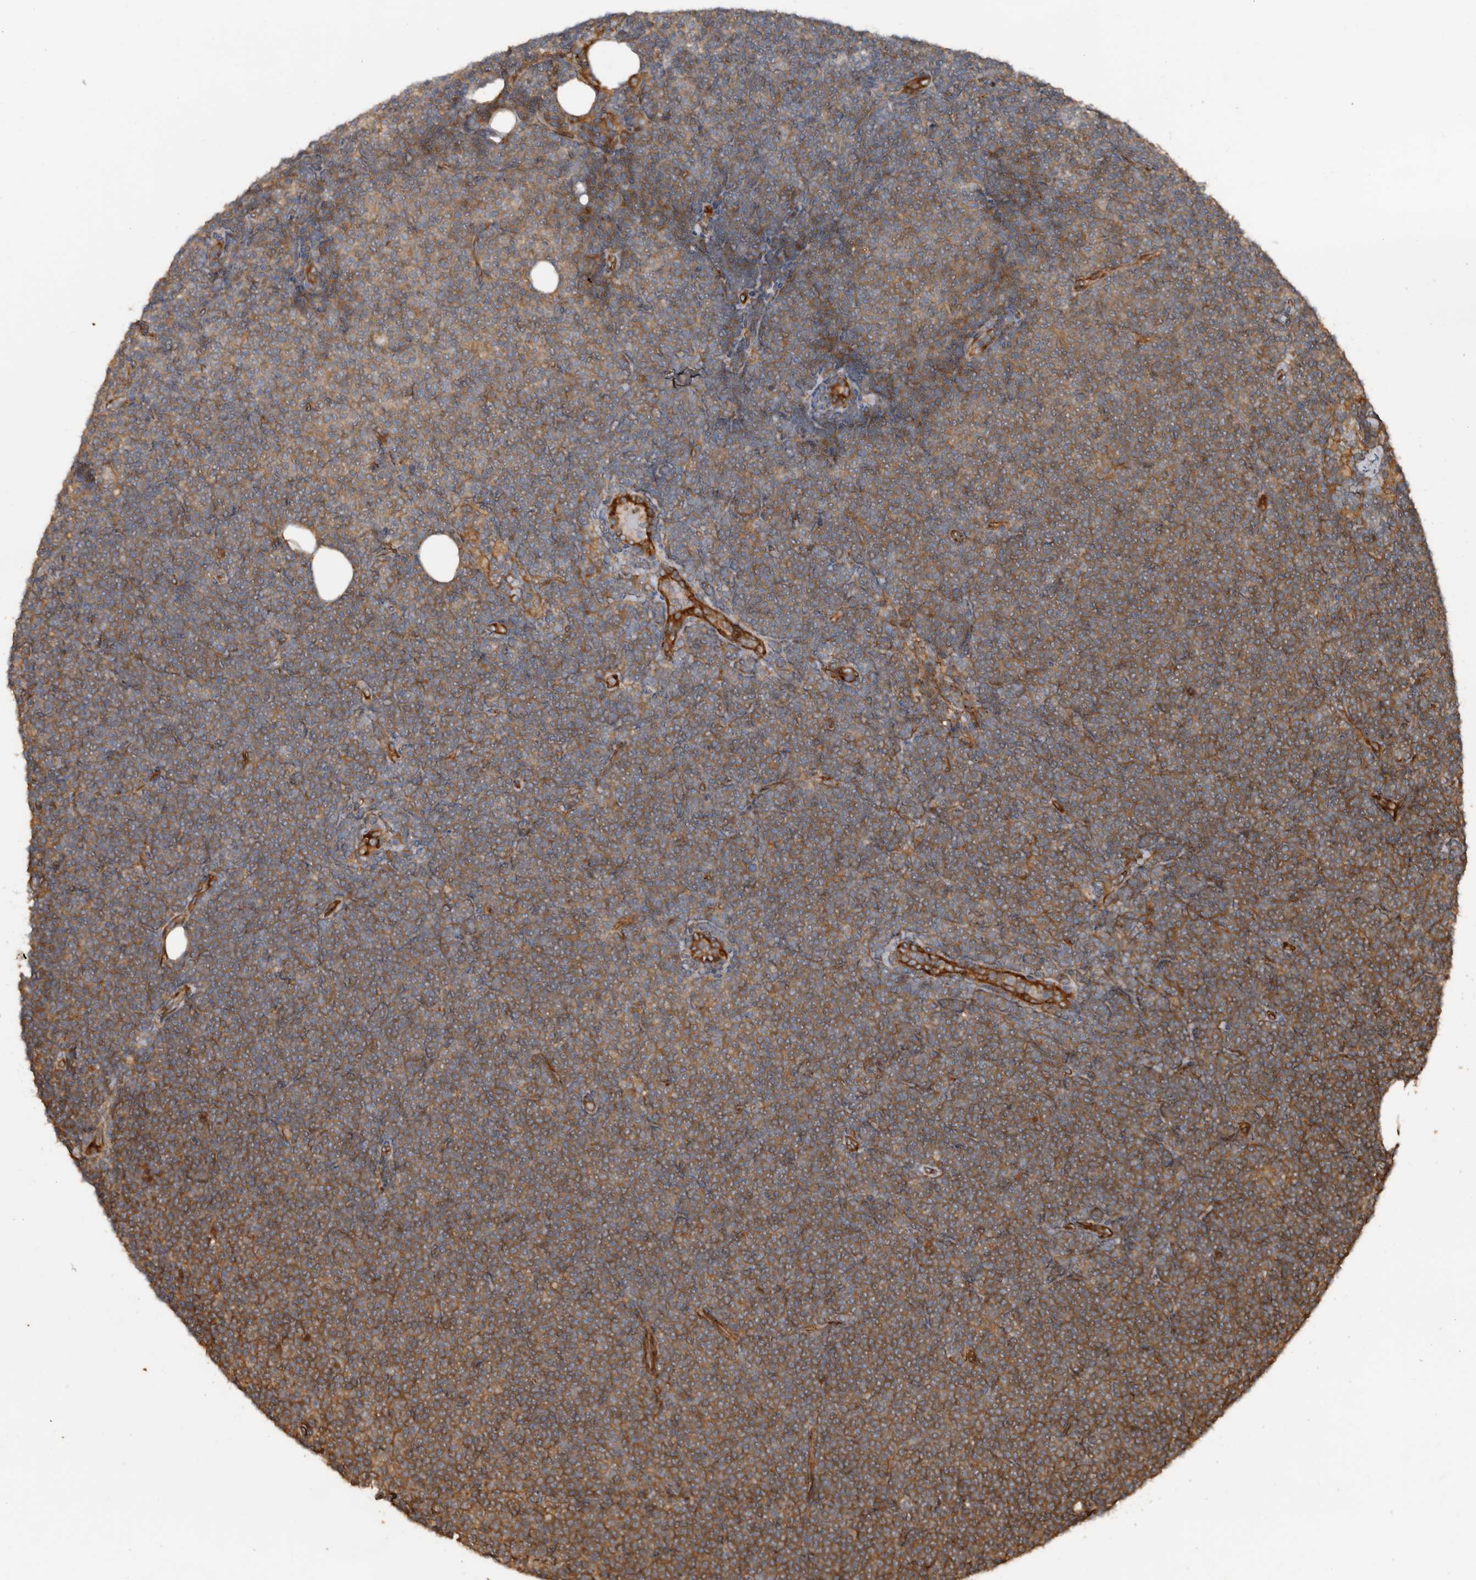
{"staining": {"intensity": "moderate", "quantity": ">75%", "location": "cytoplasmic/membranous"}, "tissue": "lymphoma", "cell_type": "Tumor cells", "image_type": "cancer", "snomed": [{"axis": "morphology", "description": "Malignant lymphoma, non-Hodgkin's type, Low grade"}, {"axis": "topography", "description": "Lymph node"}], "caption": "Immunohistochemical staining of lymphoma exhibits medium levels of moderate cytoplasmic/membranous staining in about >75% of tumor cells.", "gene": "EXOC3L1", "patient": {"sex": "female", "age": 53}}